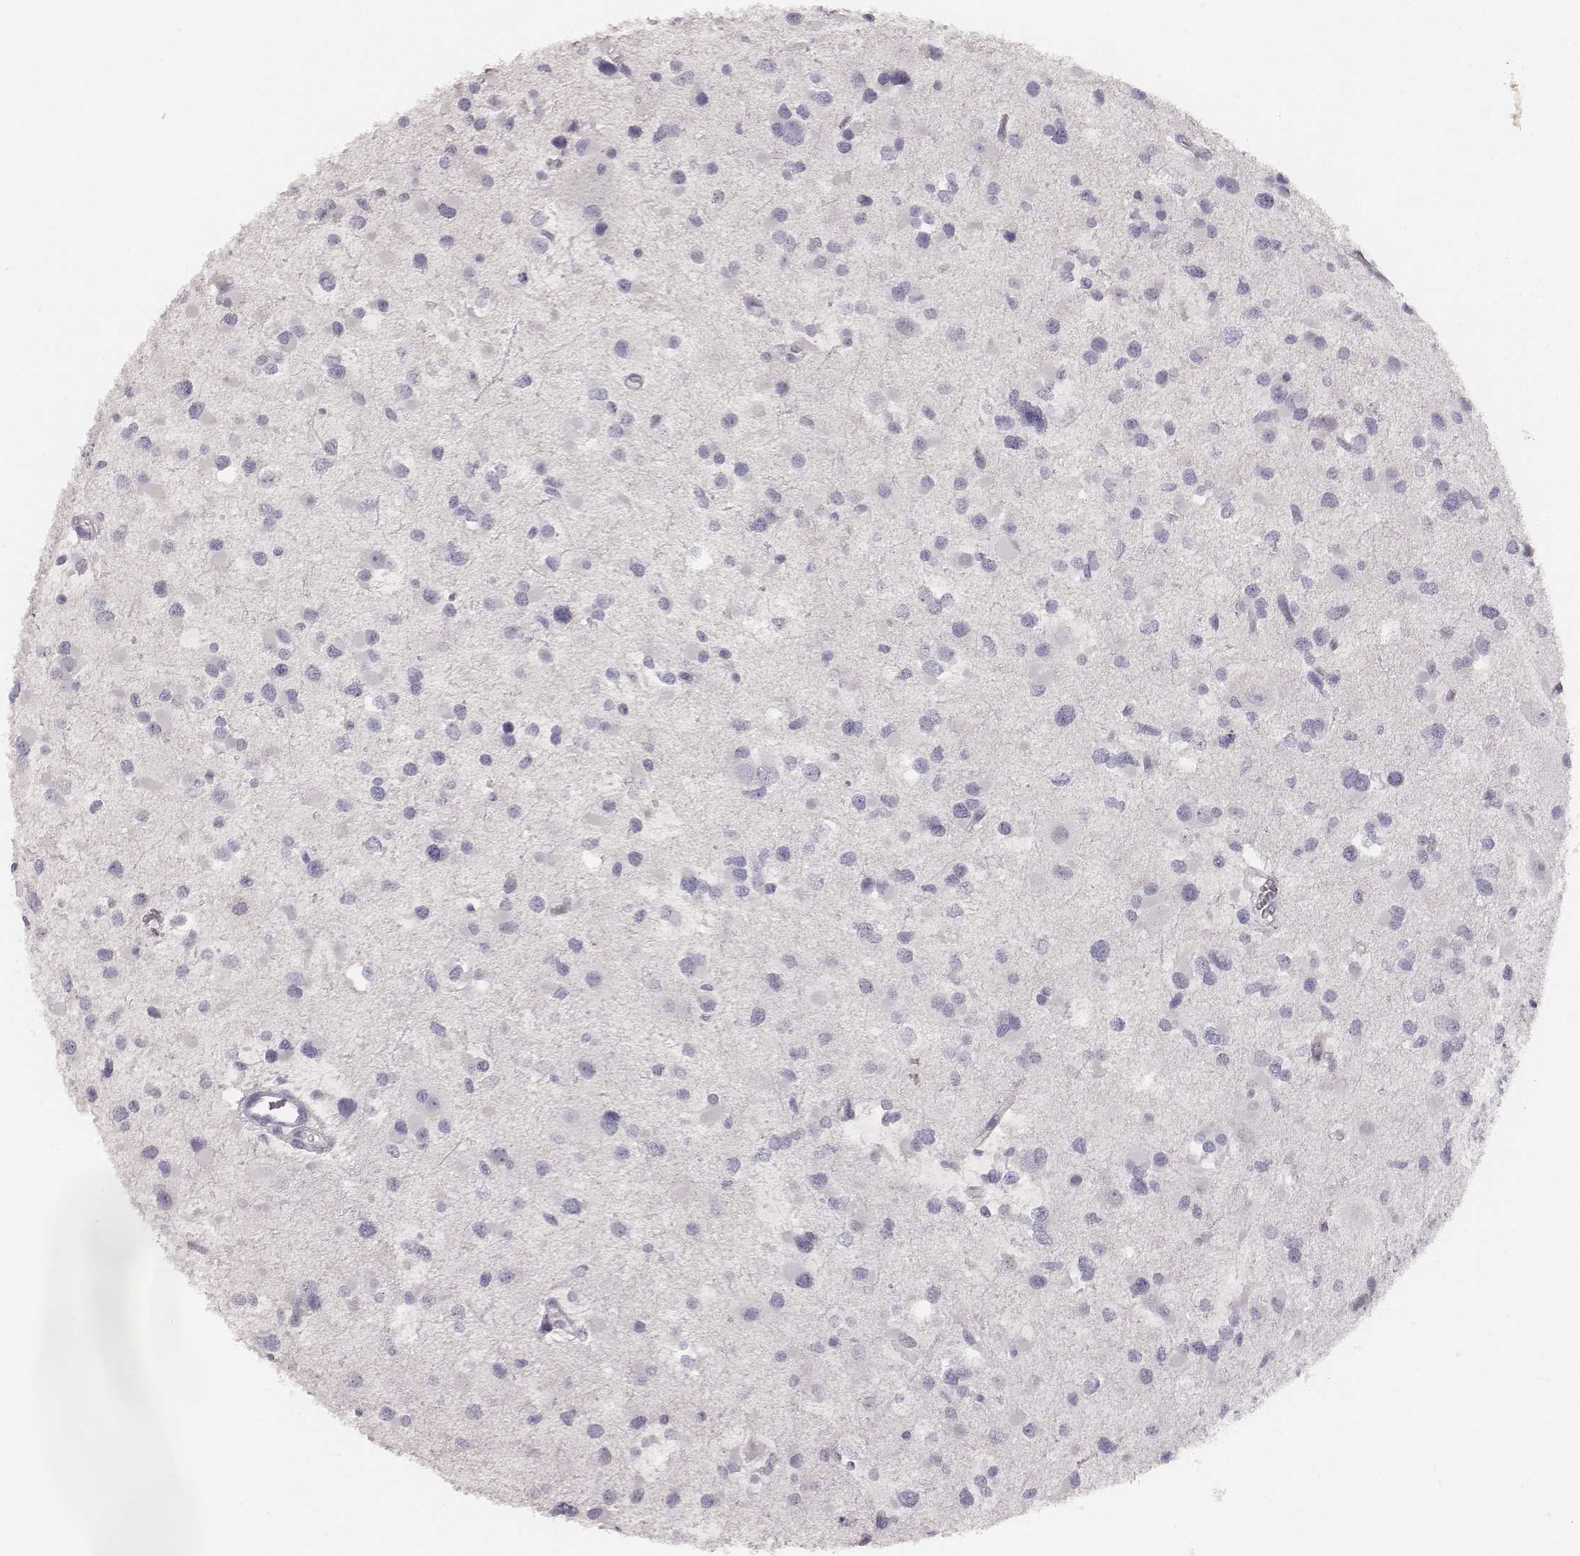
{"staining": {"intensity": "negative", "quantity": "none", "location": "none"}, "tissue": "glioma", "cell_type": "Tumor cells", "image_type": "cancer", "snomed": [{"axis": "morphology", "description": "Glioma, malignant, Low grade"}, {"axis": "topography", "description": "Brain"}], "caption": "Immunohistochemistry (IHC) image of human glioma stained for a protein (brown), which reveals no positivity in tumor cells. (Stains: DAB immunohistochemistry with hematoxylin counter stain, Microscopy: brightfield microscopy at high magnification).", "gene": "MYH6", "patient": {"sex": "female", "age": 32}}